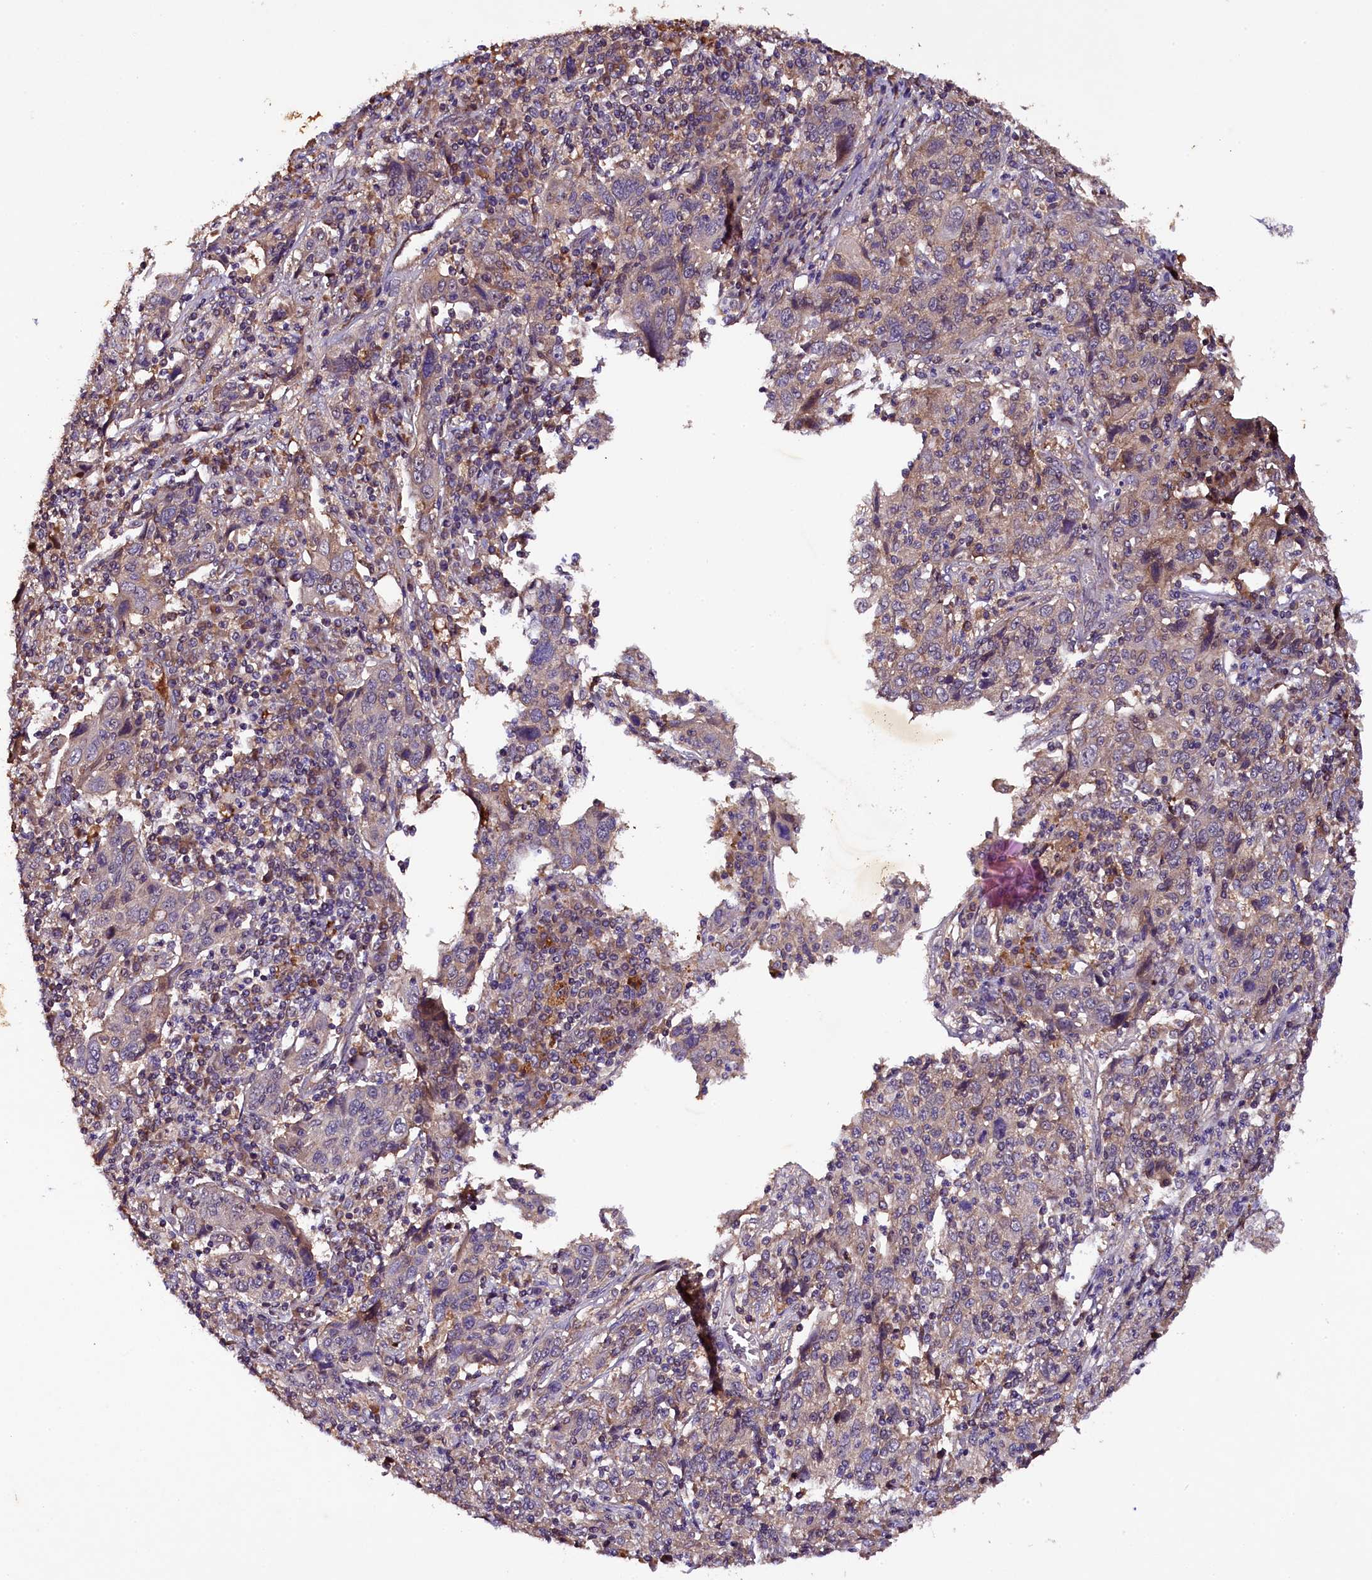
{"staining": {"intensity": "weak", "quantity": "<25%", "location": "cytoplasmic/membranous"}, "tissue": "cervical cancer", "cell_type": "Tumor cells", "image_type": "cancer", "snomed": [{"axis": "morphology", "description": "Squamous cell carcinoma, NOS"}, {"axis": "topography", "description": "Cervix"}], "caption": "The micrograph exhibits no staining of tumor cells in cervical squamous cell carcinoma.", "gene": "PLXNB1", "patient": {"sex": "female", "age": 46}}